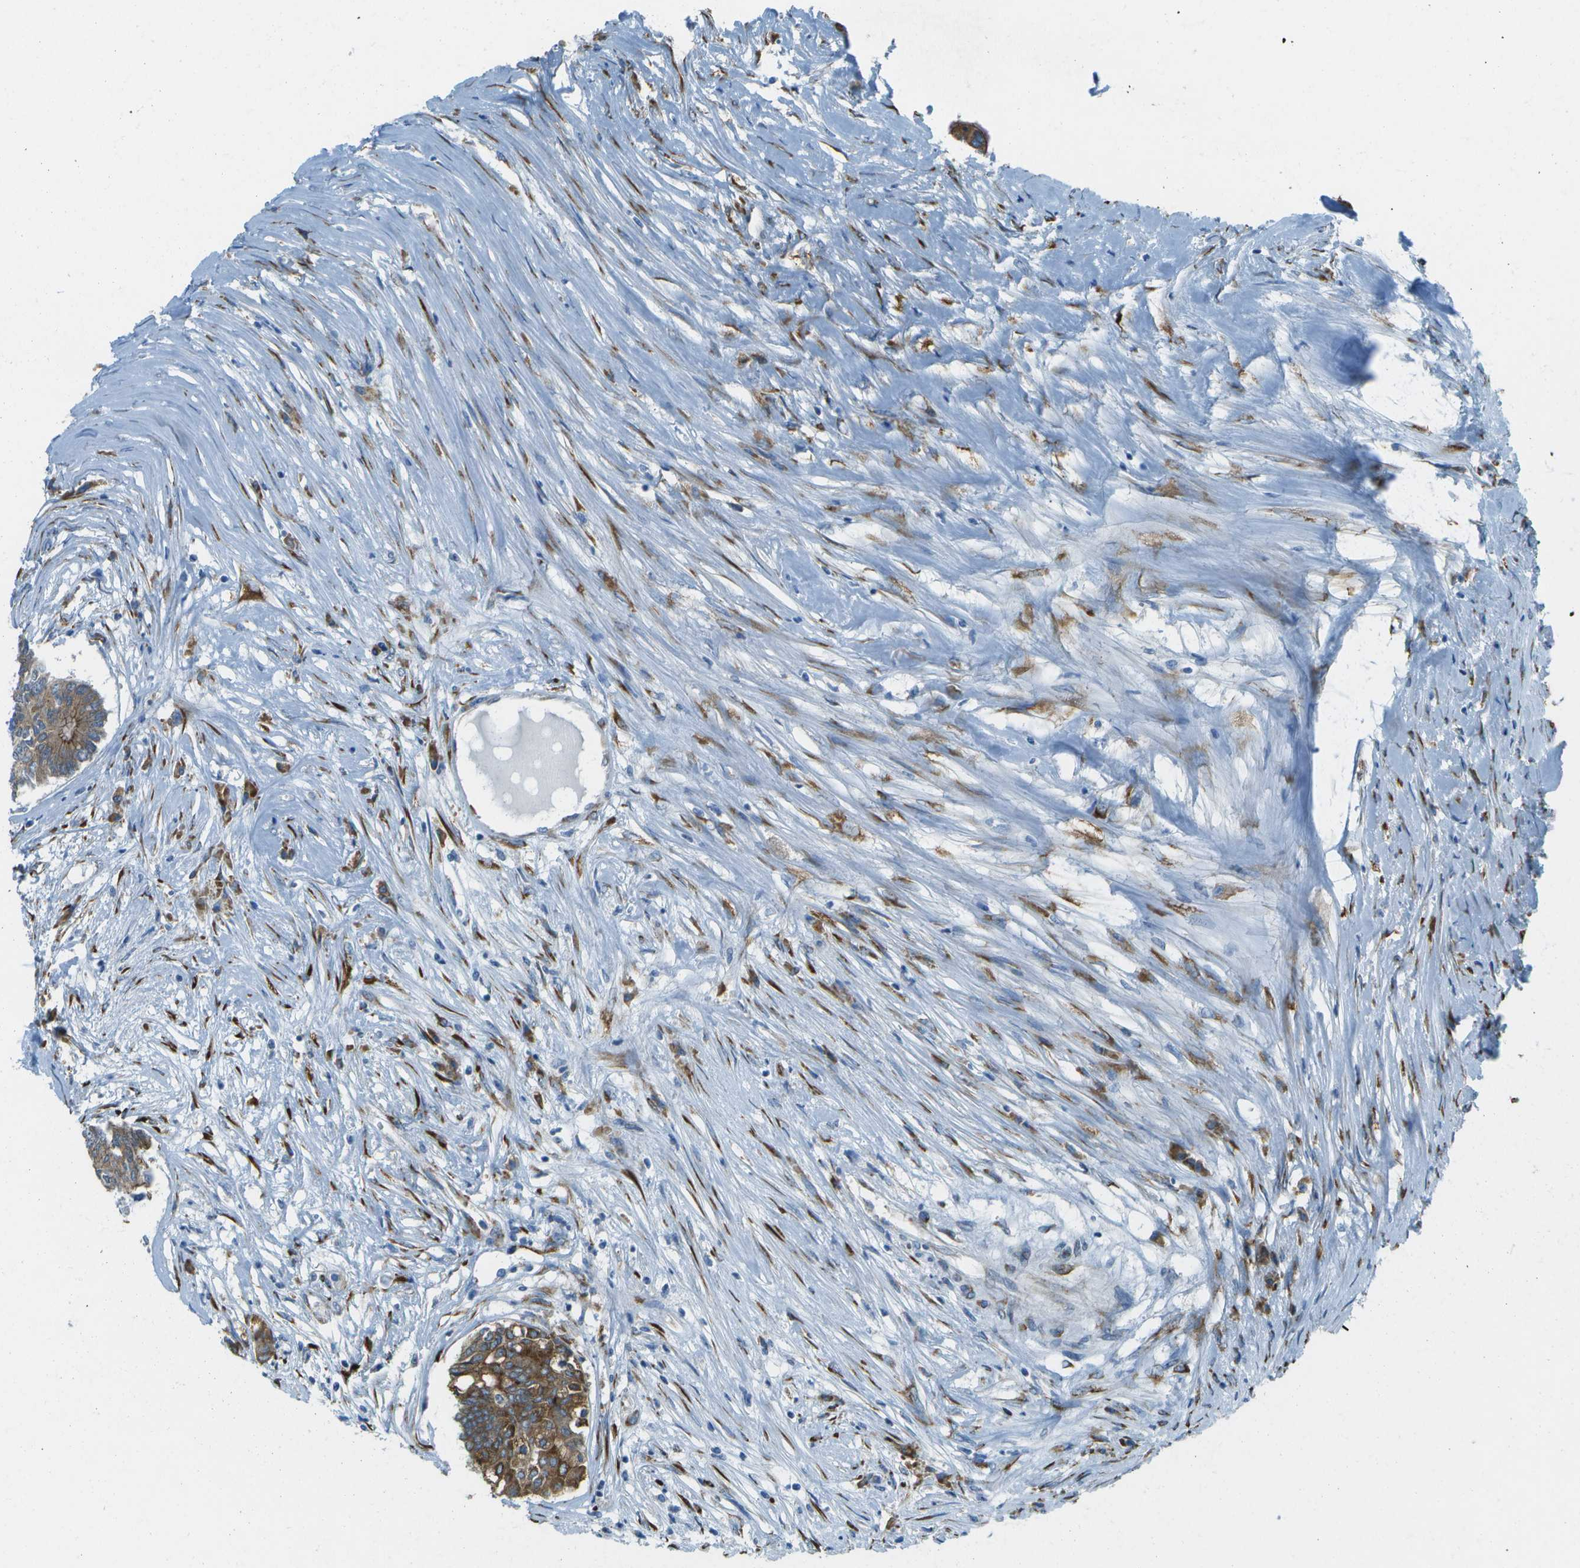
{"staining": {"intensity": "moderate", "quantity": ">75%", "location": "cytoplasmic/membranous"}, "tissue": "colorectal cancer", "cell_type": "Tumor cells", "image_type": "cancer", "snomed": [{"axis": "morphology", "description": "Adenocarcinoma, NOS"}, {"axis": "topography", "description": "Rectum"}], "caption": "High-power microscopy captured an immunohistochemistry photomicrograph of colorectal cancer, revealing moderate cytoplasmic/membranous staining in about >75% of tumor cells.", "gene": "KCTD3", "patient": {"sex": "male", "age": 63}}